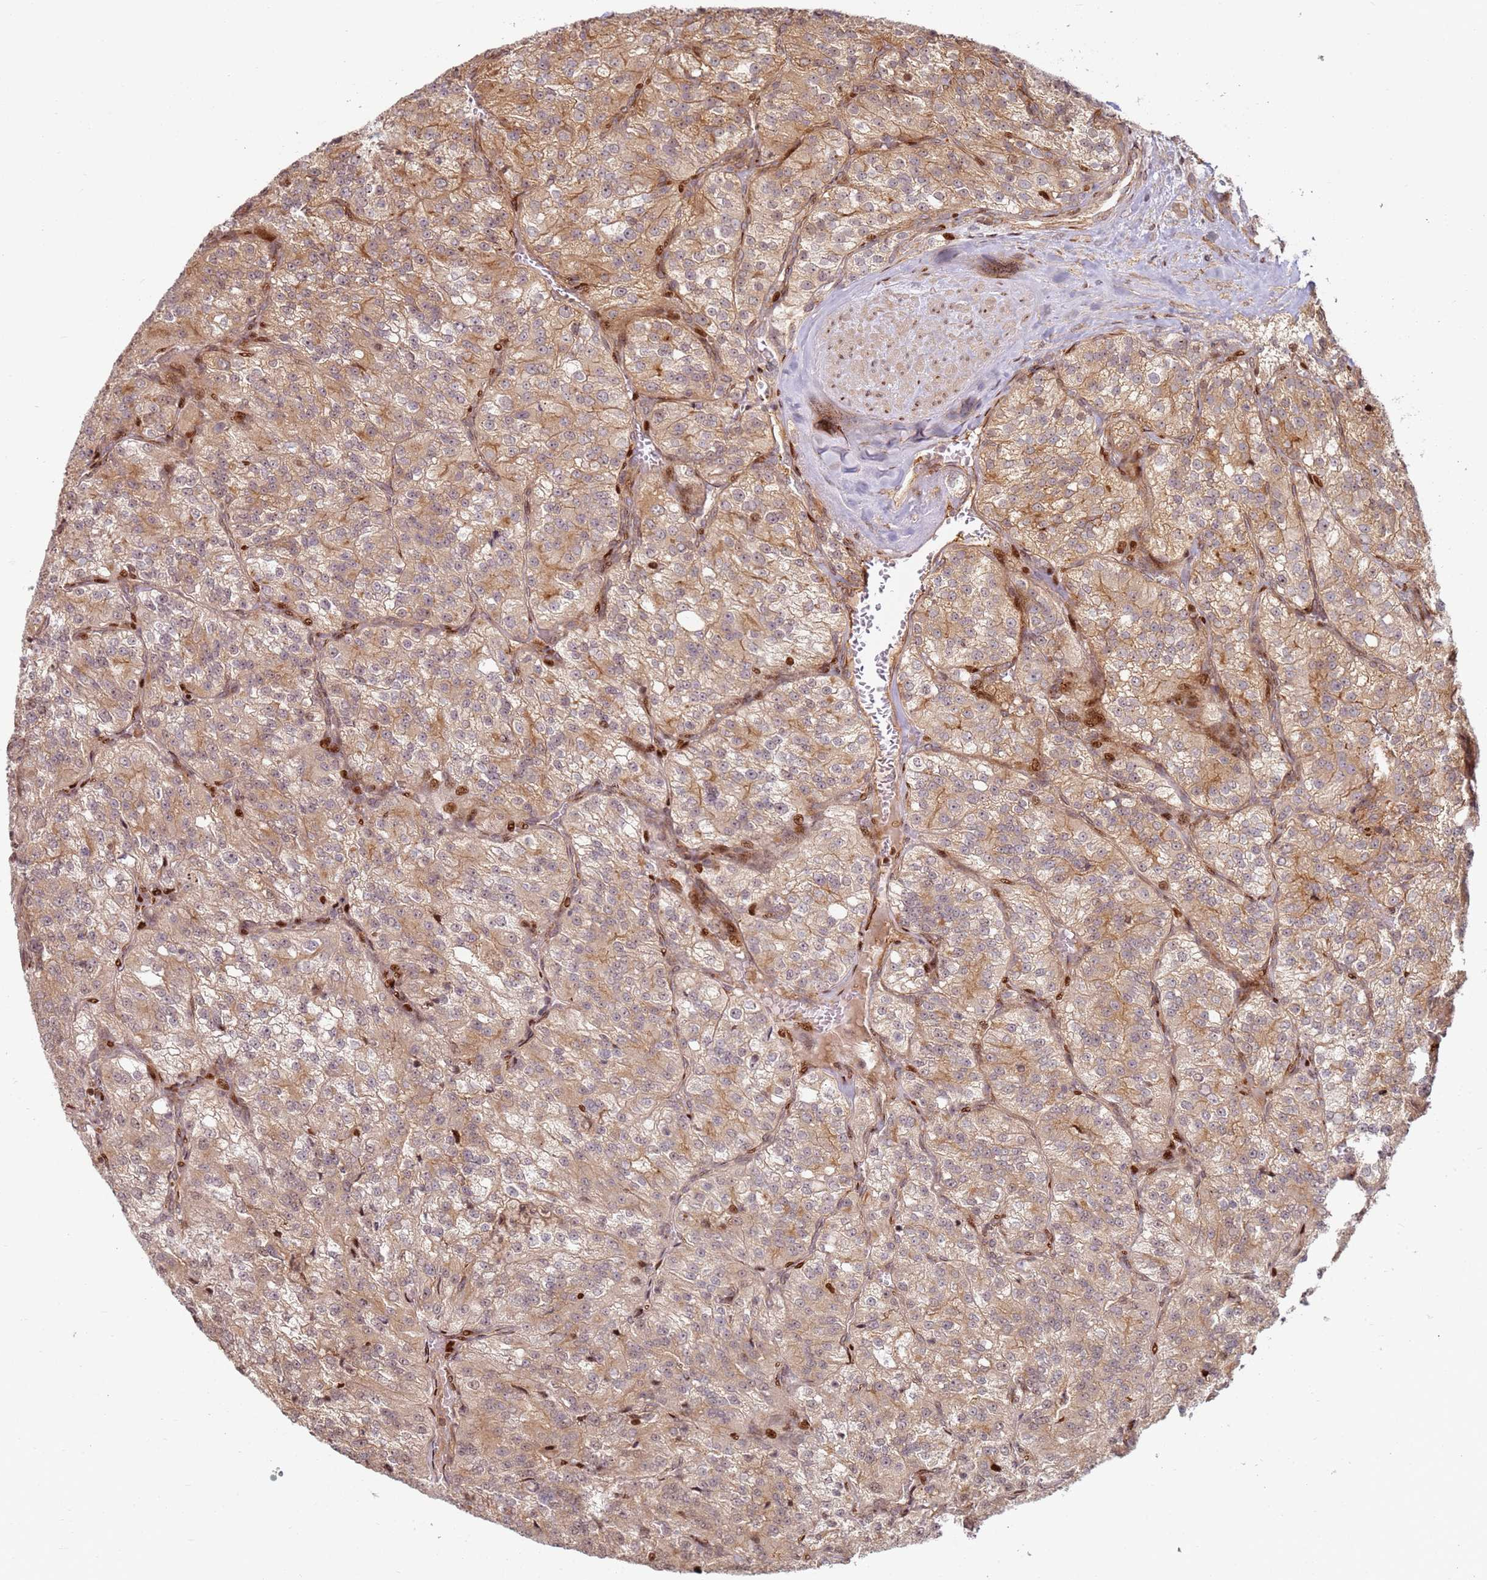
{"staining": {"intensity": "moderate", "quantity": ">75%", "location": "cytoplasmic/membranous"}, "tissue": "renal cancer", "cell_type": "Tumor cells", "image_type": "cancer", "snomed": [{"axis": "morphology", "description": "Adenocarcinoma, NOS"}, {"axis": "topography", "description": "Kidney"}], "caption": "Protein positivity by IHC reveals moderate cytoplasmic/membranous positivity in about >75% of tumor cells in renal cancer (adenocarcinoma).", "gene": "TMEM233", "patient": {"sex": "female", "age": 63}}